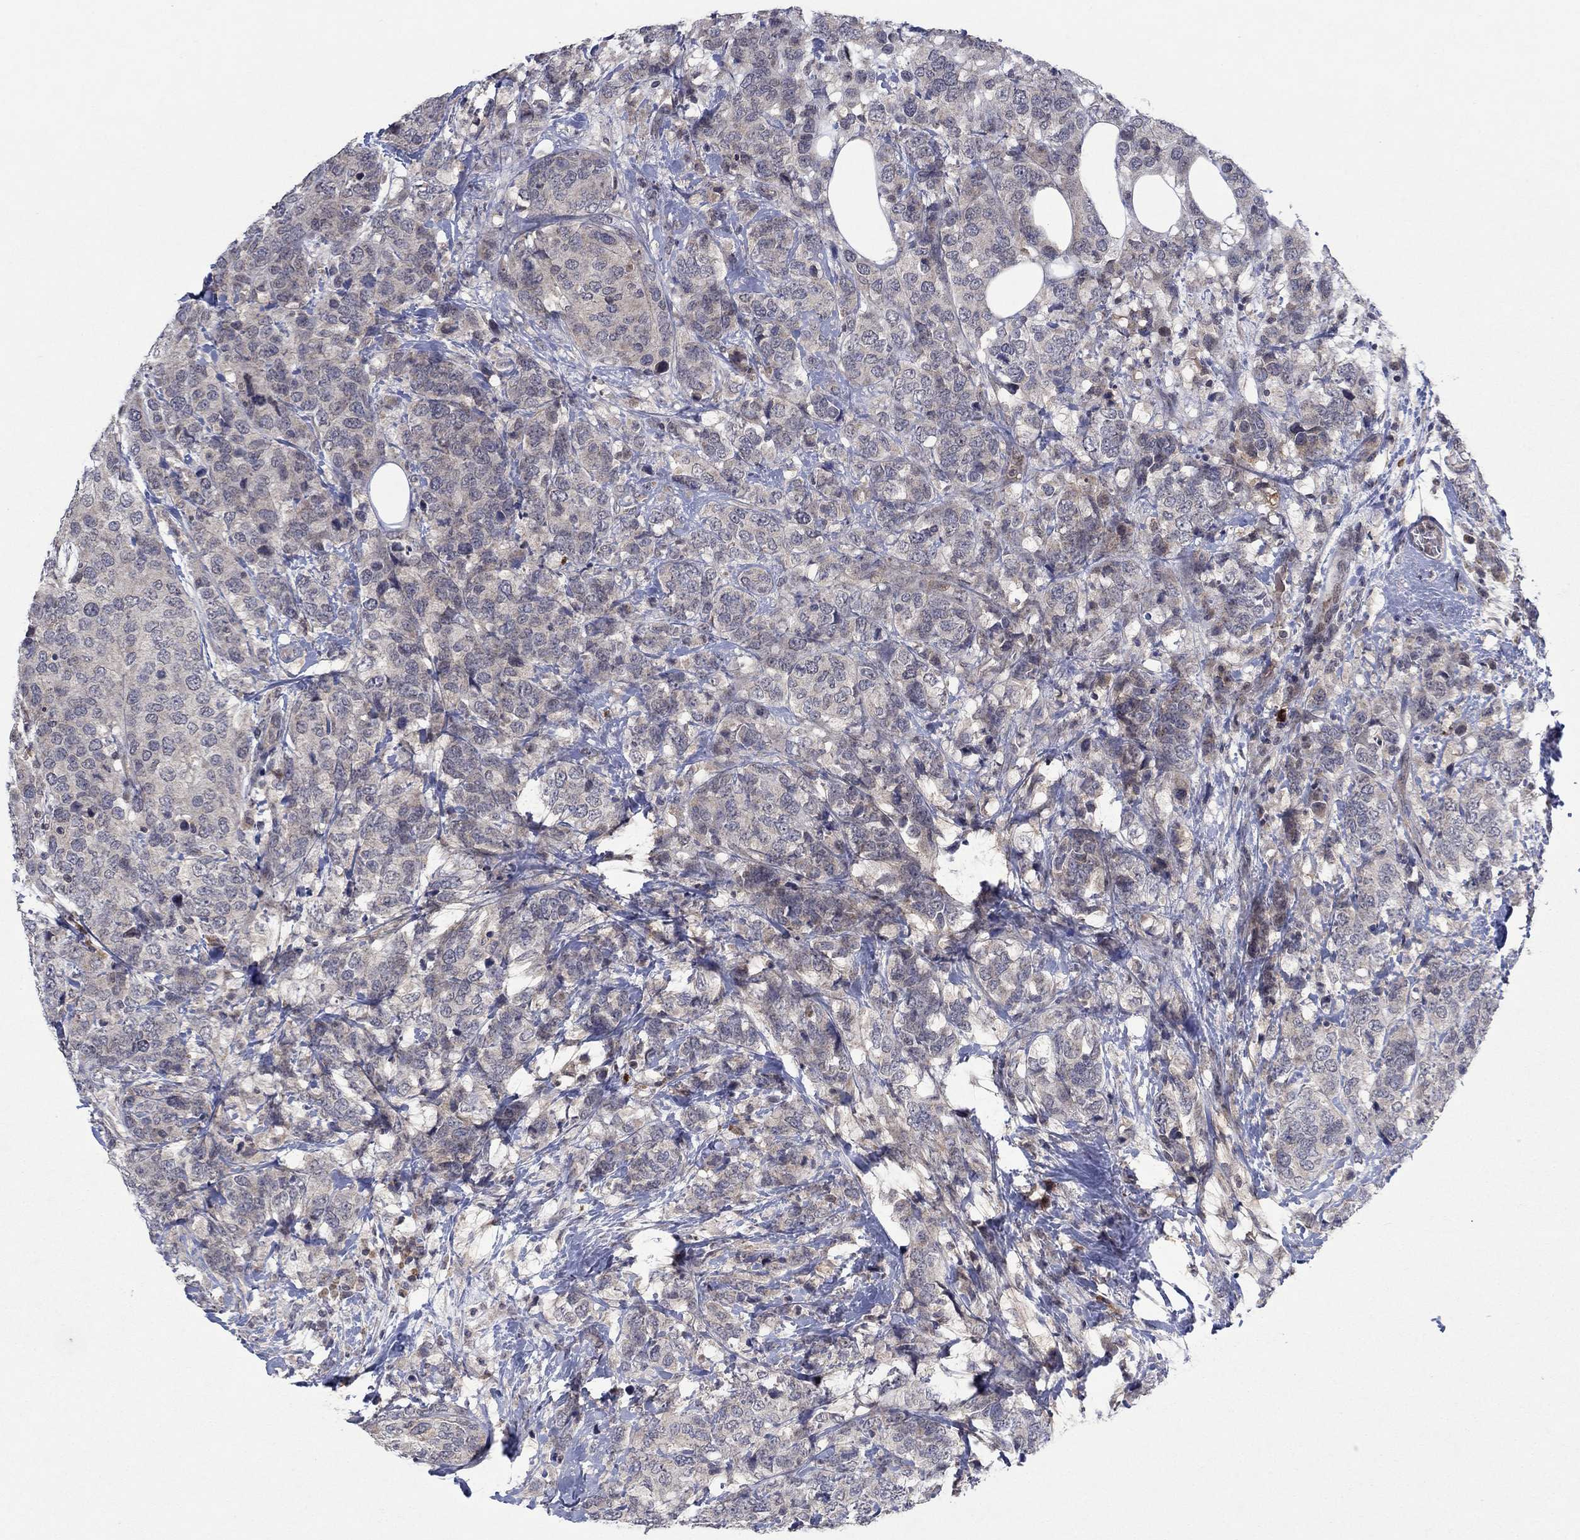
{"staining": {"intensity": "negative", "quantity": "none", "location": "none"}, "tissue": "breast cancer", "cell_type": "Tumor cells", "image_type": "cancer", "snomed": [{"axis": "morphology", "description": "Lobular carcinoma"}, {"axis": "topography", "description": "Breast"}], "caption": "Breast cancer was stained to show a protein in brown. There is no significant positivity in tumor cells. (Brightfield microscopy of DAB (3,3'-diaminobenzidine) immunohistochemistry at high magnification).", "gene": "IL4", "patient": {"sex": "female", "age": 59}}